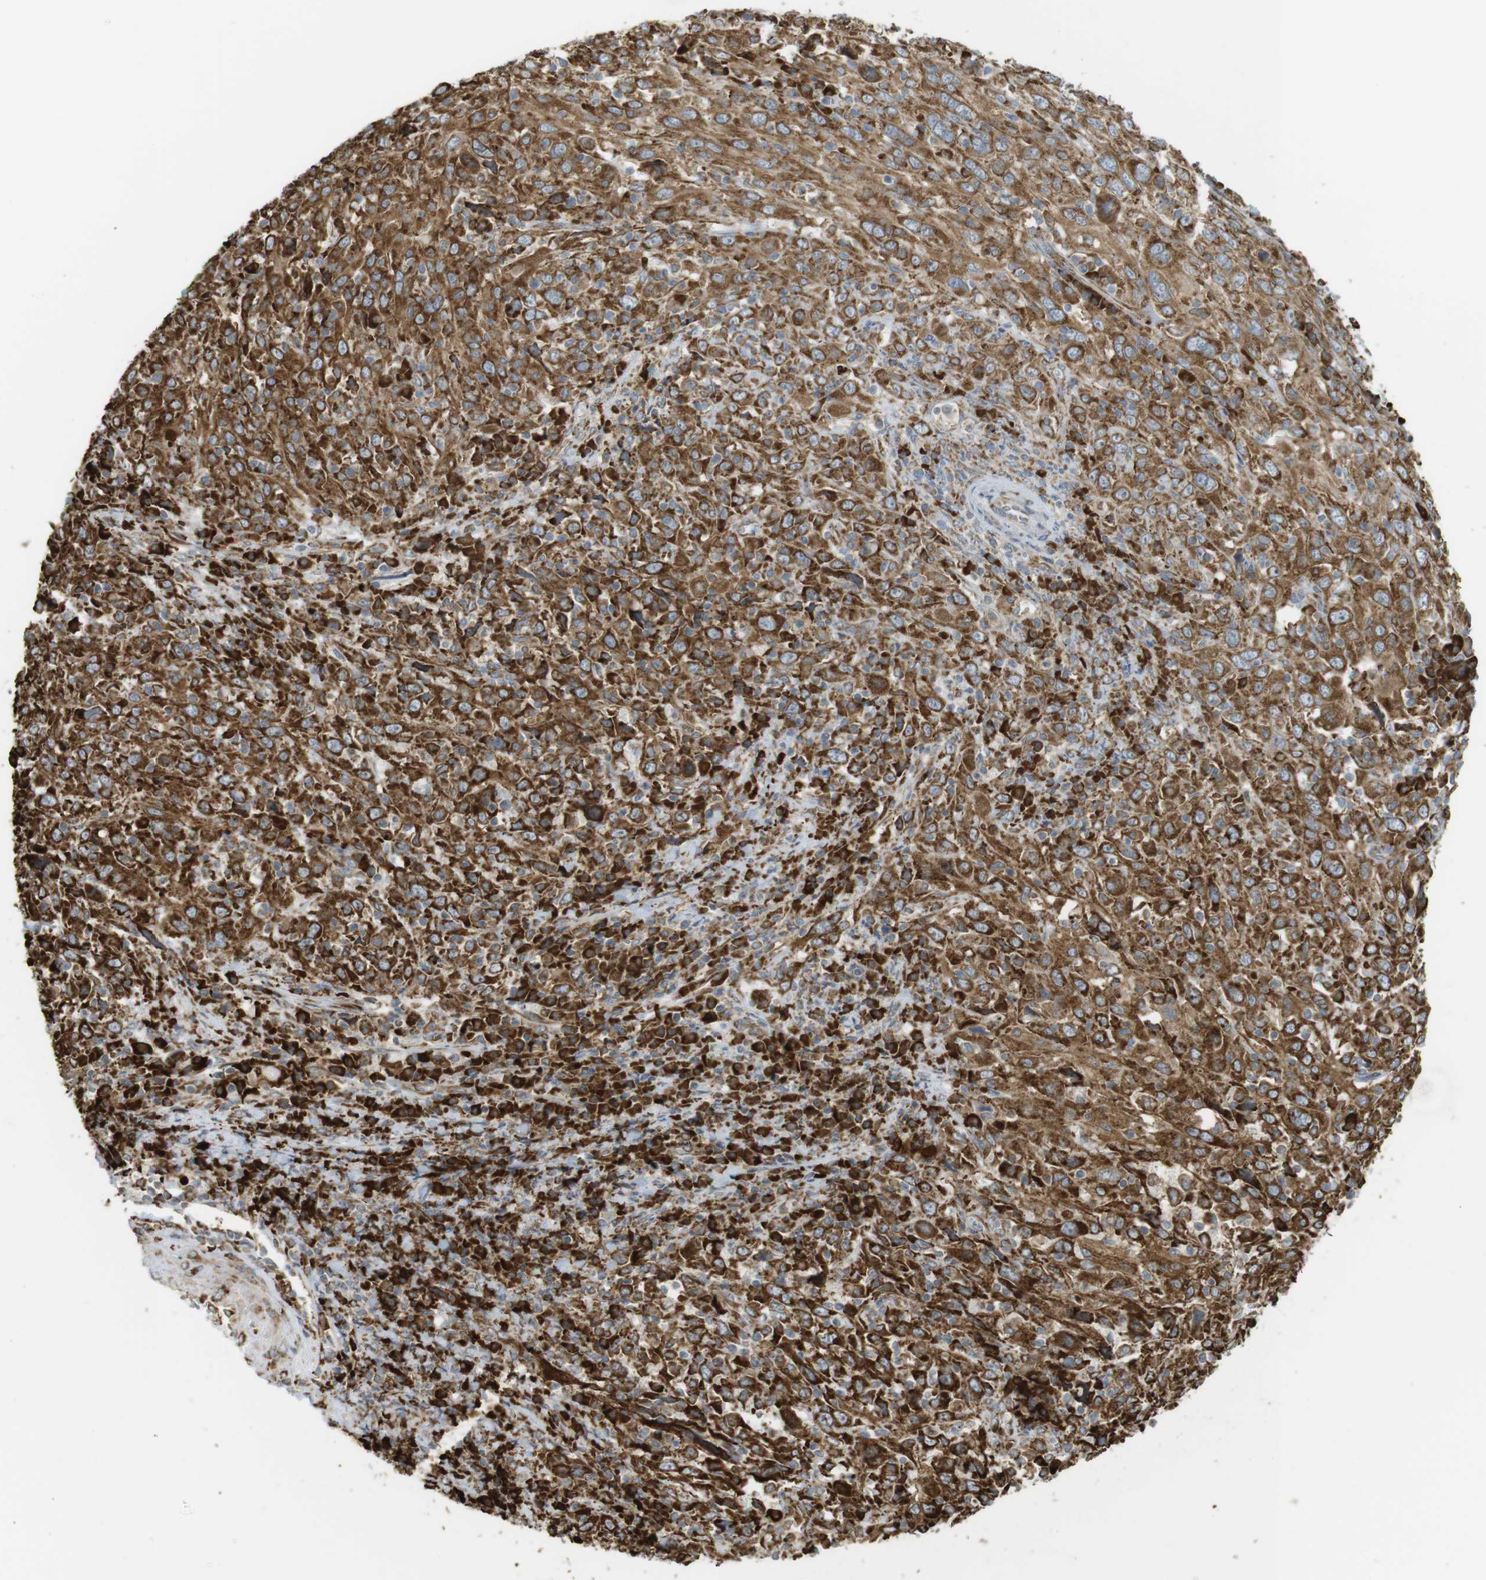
{"staining": {"intensity": "strong", "quantity": ">75%", "location": "cytoplasmic/membranous"}, "tissue": "cervical cancer", "cell_type": "Tumor cells", "image_type": "cancer", "snomed": [{"axis": "morphology", "description": "Squamous cell carcinoma, NOS"}, {"axis": "topography", "description": "Cervix"}], "caption": "Human cervical squamous cell carcinoma stained with a protein marker shows strong staining in tumor cells.", "gene": "MBOAT2", "patient": {"sex": "female", "age": 46}}